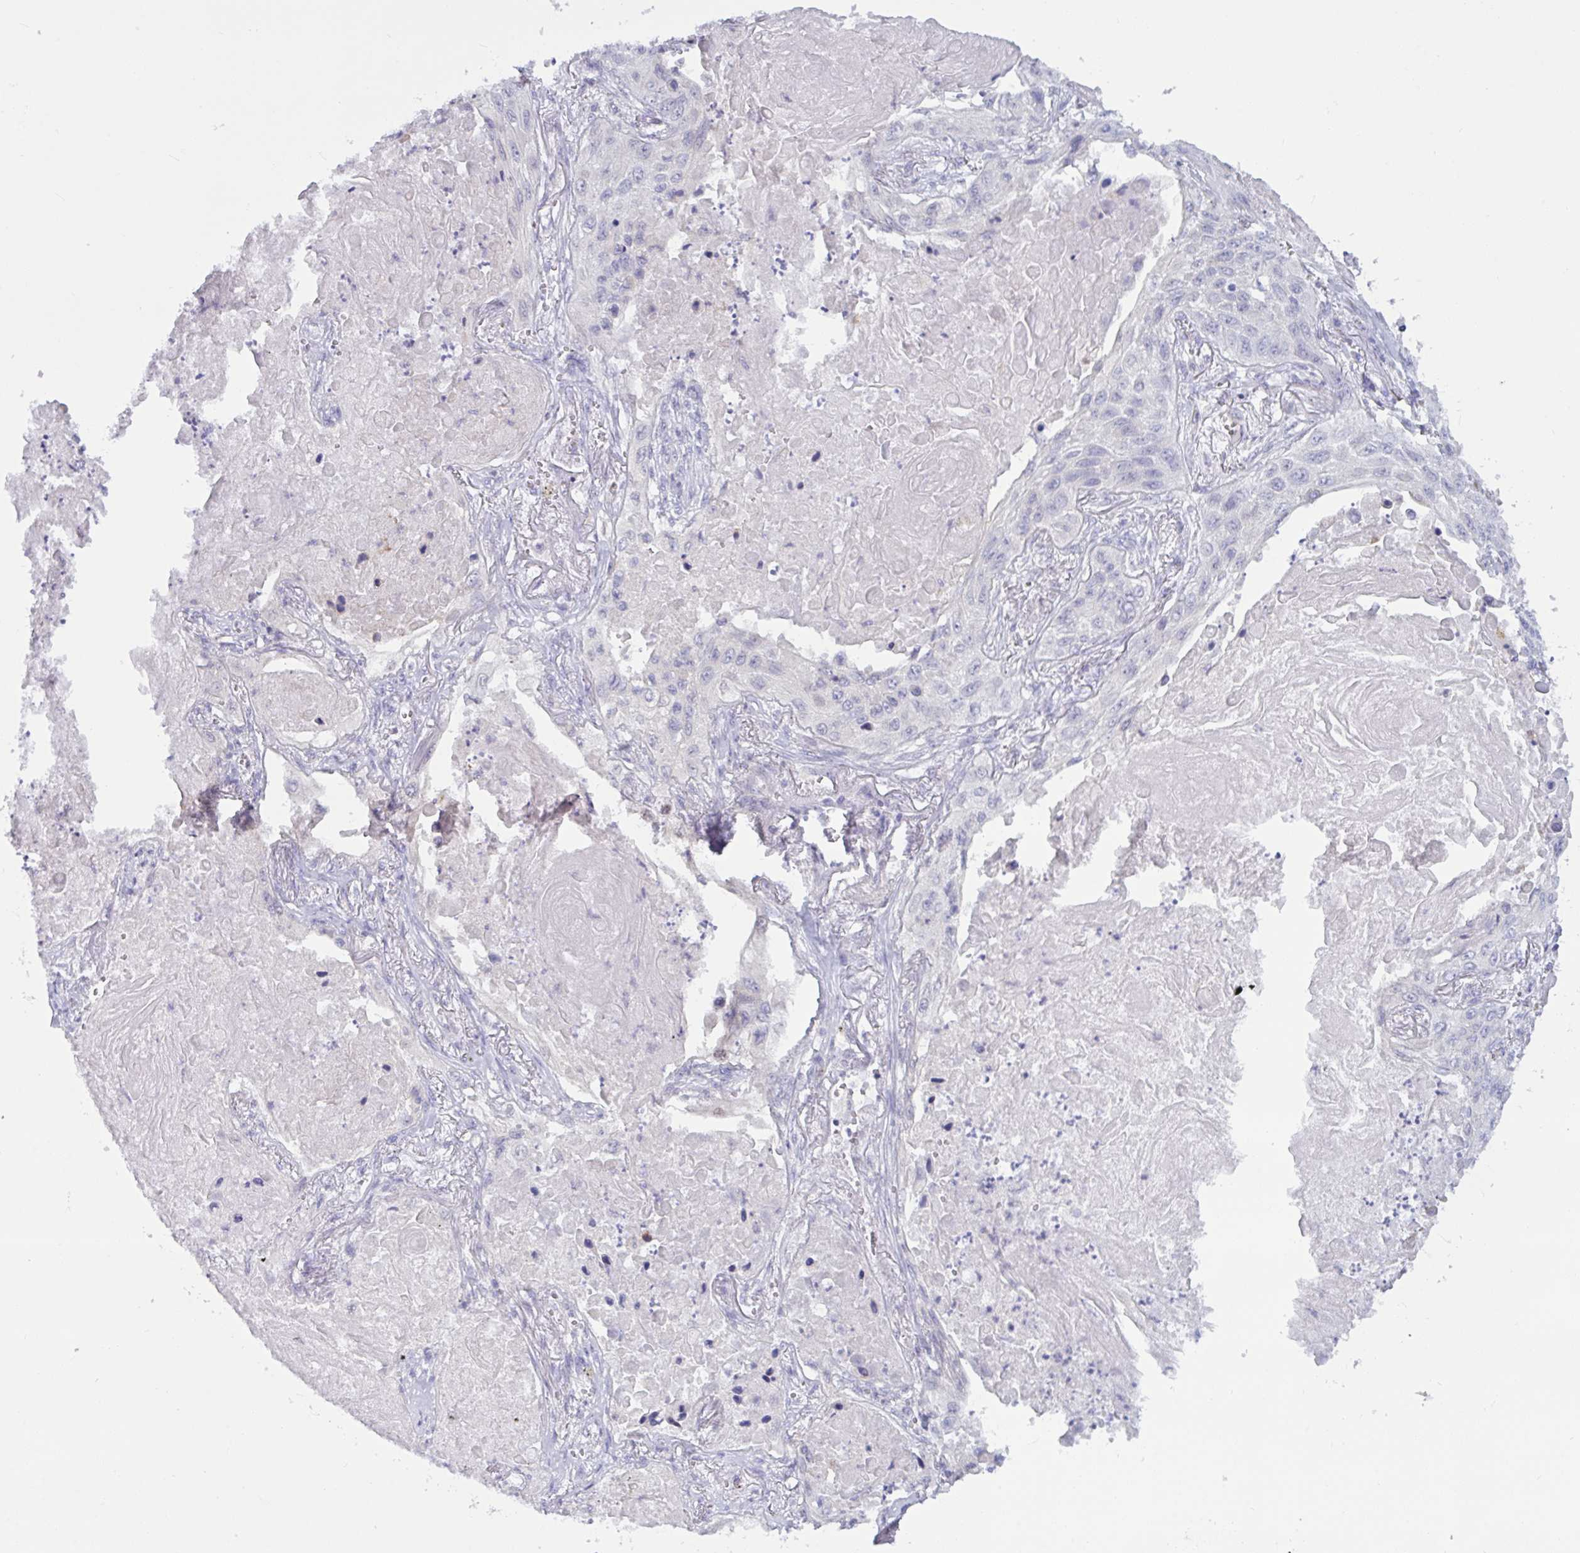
{"staining": {"intensity": "negative", "quantity": "none", "location": "none"}, "tissue": "lung cancer", "cell_type": "Tumor cells", "image_type": "cancer", "snomed": [{"axis": "morphology", "description": "Squamous cell carcinoma, NOS"}, {"axis": "topography", "description": "Lung"}], "caption": "A photomicrograph of human lung squamous cell carcinoma is negative for staining in tumor cells.", "gene": "TANK", "patient": {"sex": "male", "age": 75}}